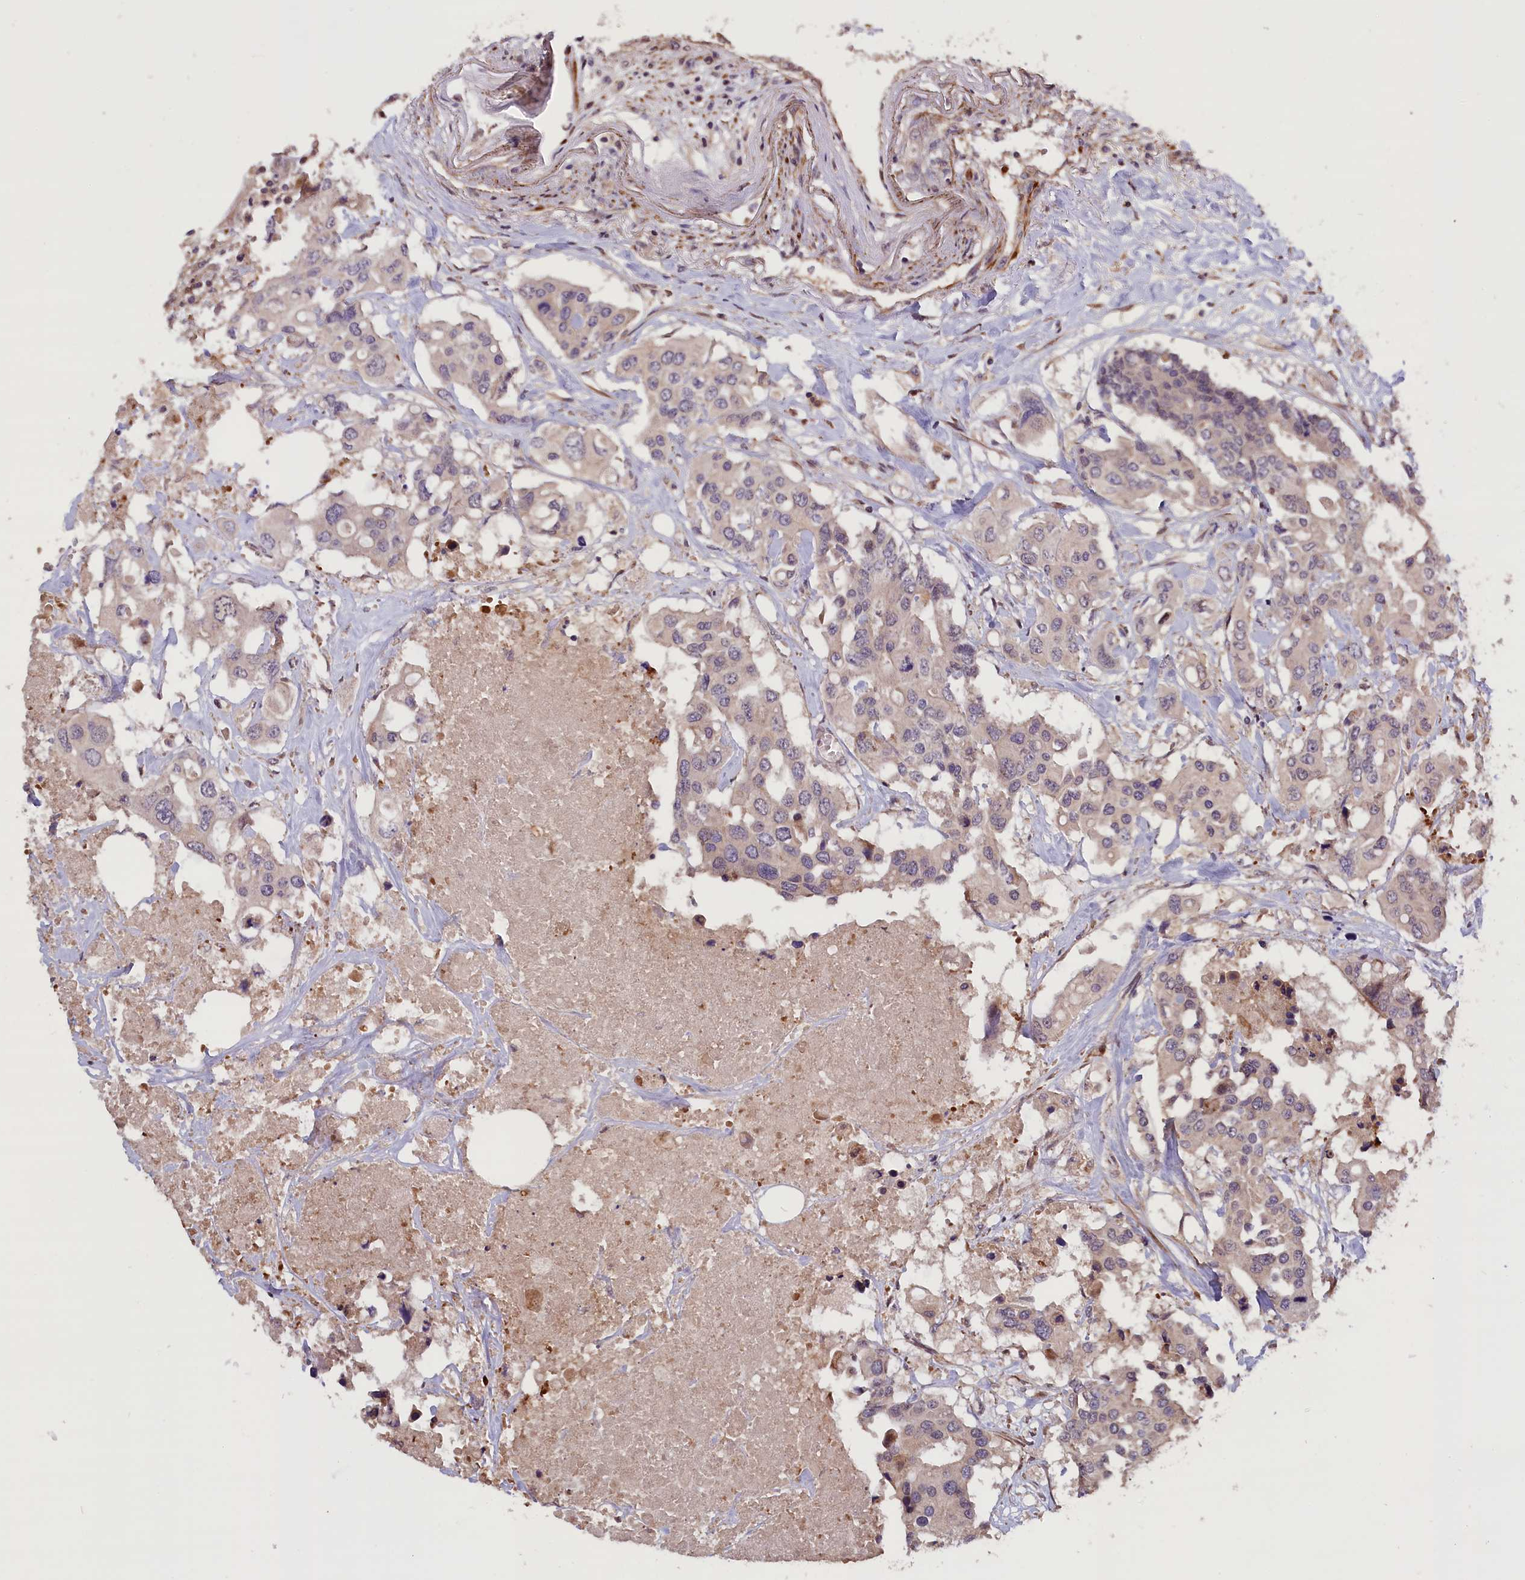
{"staining": {"intensity": "negative", "quantity": "none", "location": "none"}, "tissue": "colorectal cancer", "cell_type": "Tumor cells", "image_type": "cancer", "snomed": [{"axis": "morphology", "description": "Adenocarcinoma, NOS"}, {"axis": "topography", "description": "Colon"}], "caption": "Histopathology image shows no significant protein staining in tumor cells of colorectal adenocarcinoma.", "gene": "DNAJB9", "patient": {"sex": "male", "age": 77}}